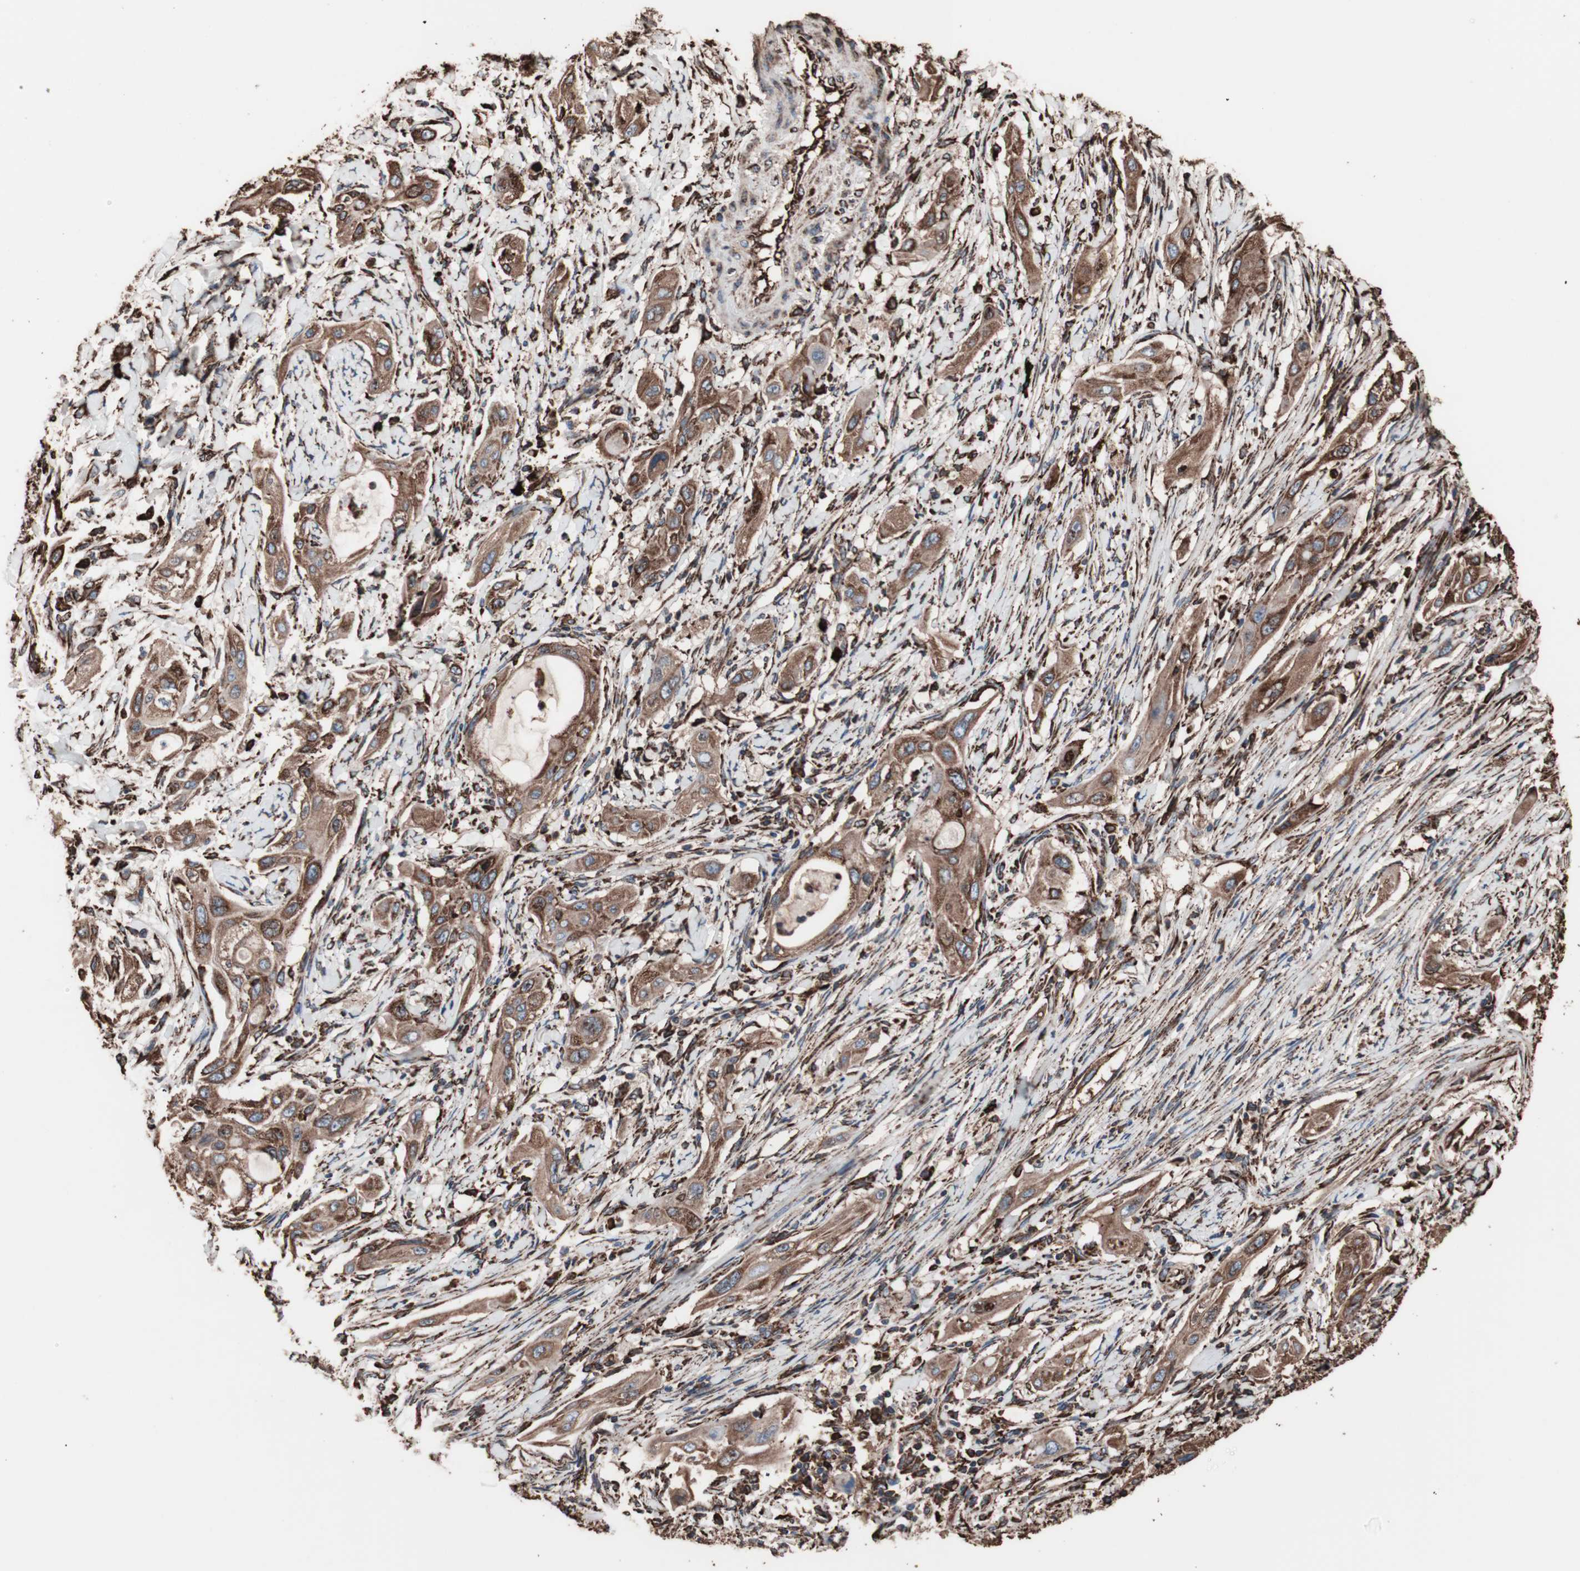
{"staining": {"intensity": "moderate", "quantity": ">75%", "location": "cytoplasmic/membranous"}, "tissue": "lung cancer", "cell_type": "Tumor cells", "image_type": "cancer", "snomed": [{"axis": "morphology", "description": "Squamous cell carcinoma, NOS"}, {"axis": "topography", "description": "Lung"}], "caption": "This is a histology image of IHC staining of lung cancer, which shows moderate positivity in the cytoplasmic/membranous of tumor cells.", "gene": "HSP90B1", "patient": {"sex": "female", "age": 47}}